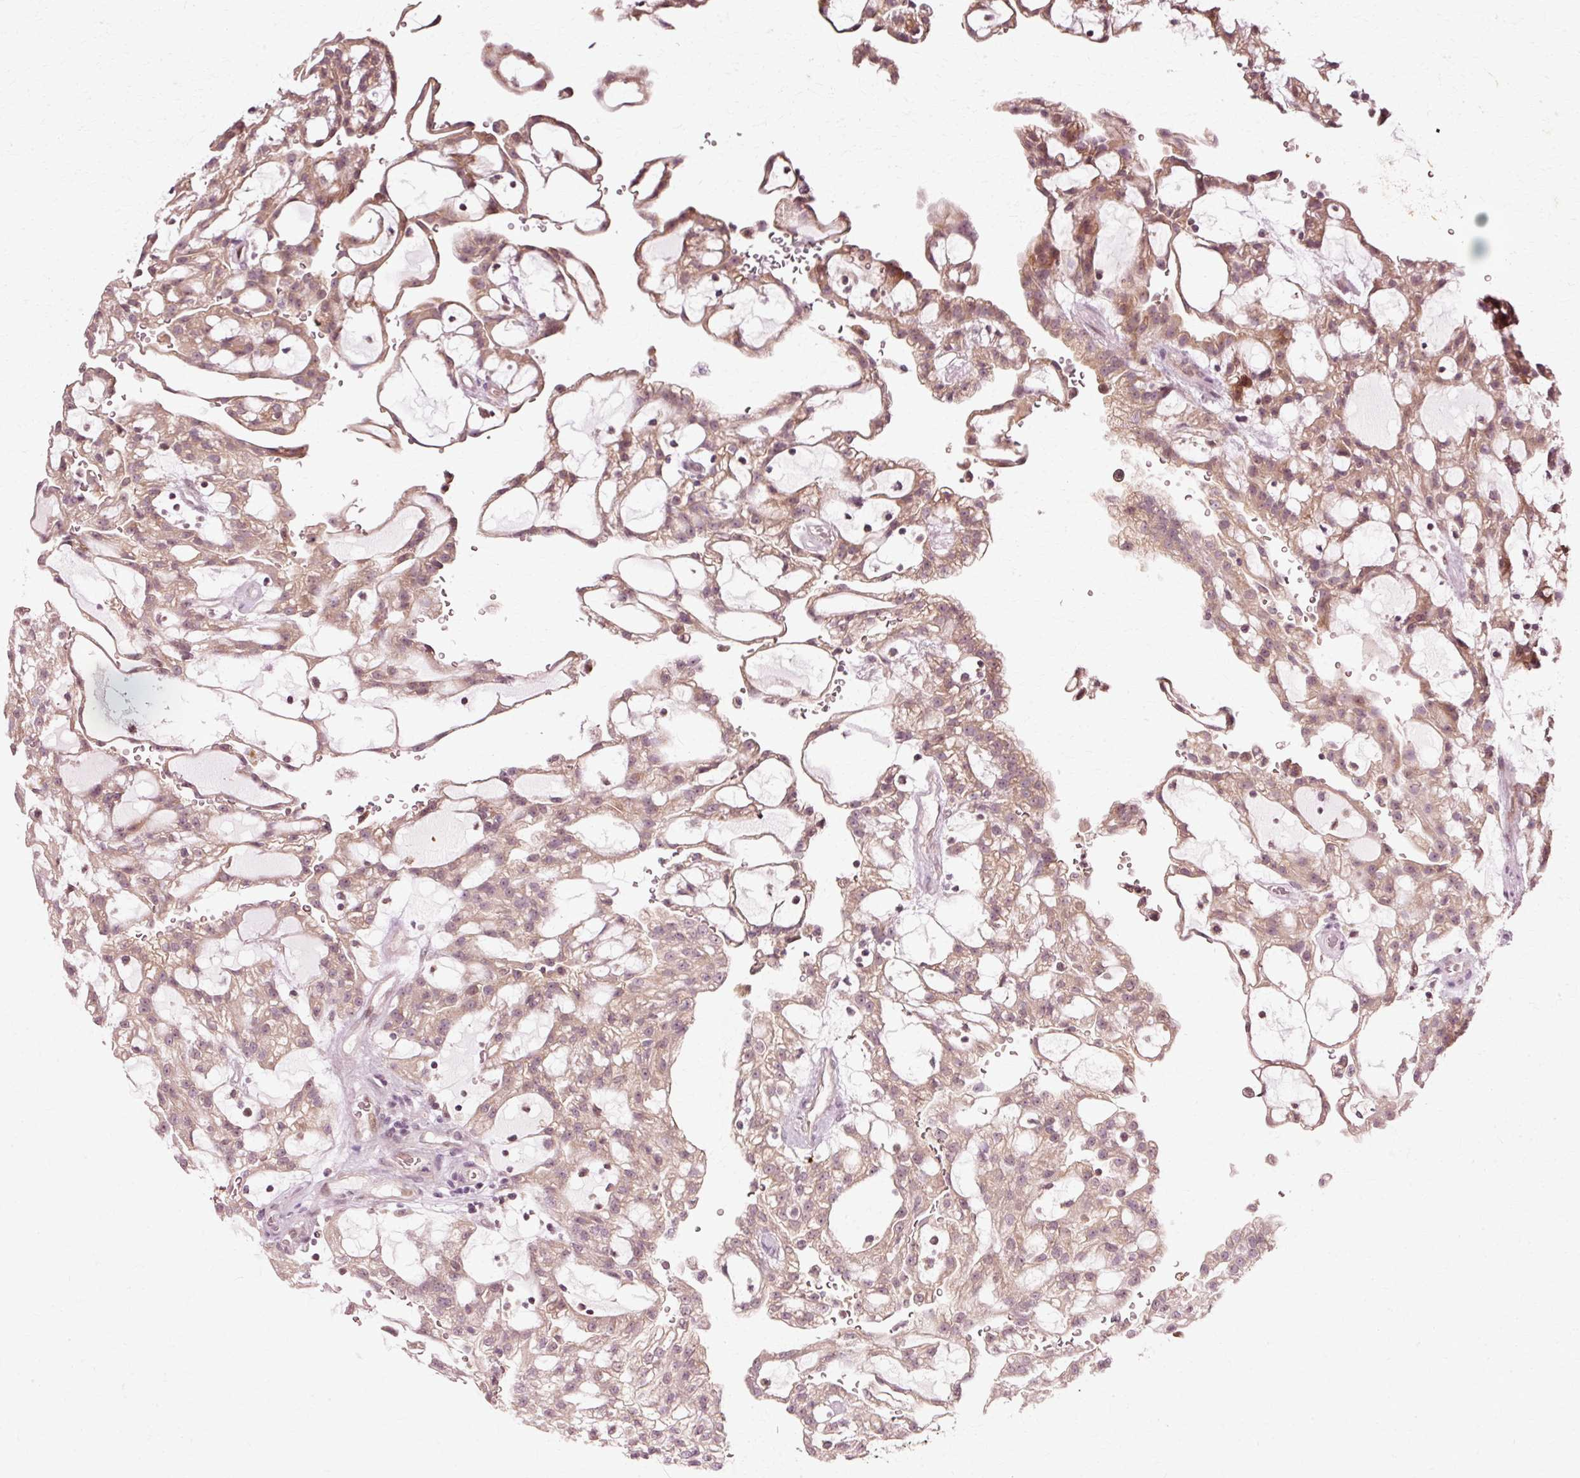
{"staining": {"intensity": "moderate", "quantity": ">75%", "location": "cytoplasmic/membranous"}, "tissue": "renal cancer", "cell_type": "Tumor cells", "image_type": "cancer", "snomed": [{"axis": "morphology", "description": "Adenocarcinoma, NOS"}, {"axis": "topography", "description": "Kidney"}], "caption": "The immunohistochemical stain highlights moderate cytoplasmic/membranous positivity in tumor cells of renal cancer (adenocarcinoma) tissue.", "gene": "RGPD5", "patient": {"sex": "male", "age": 63}}